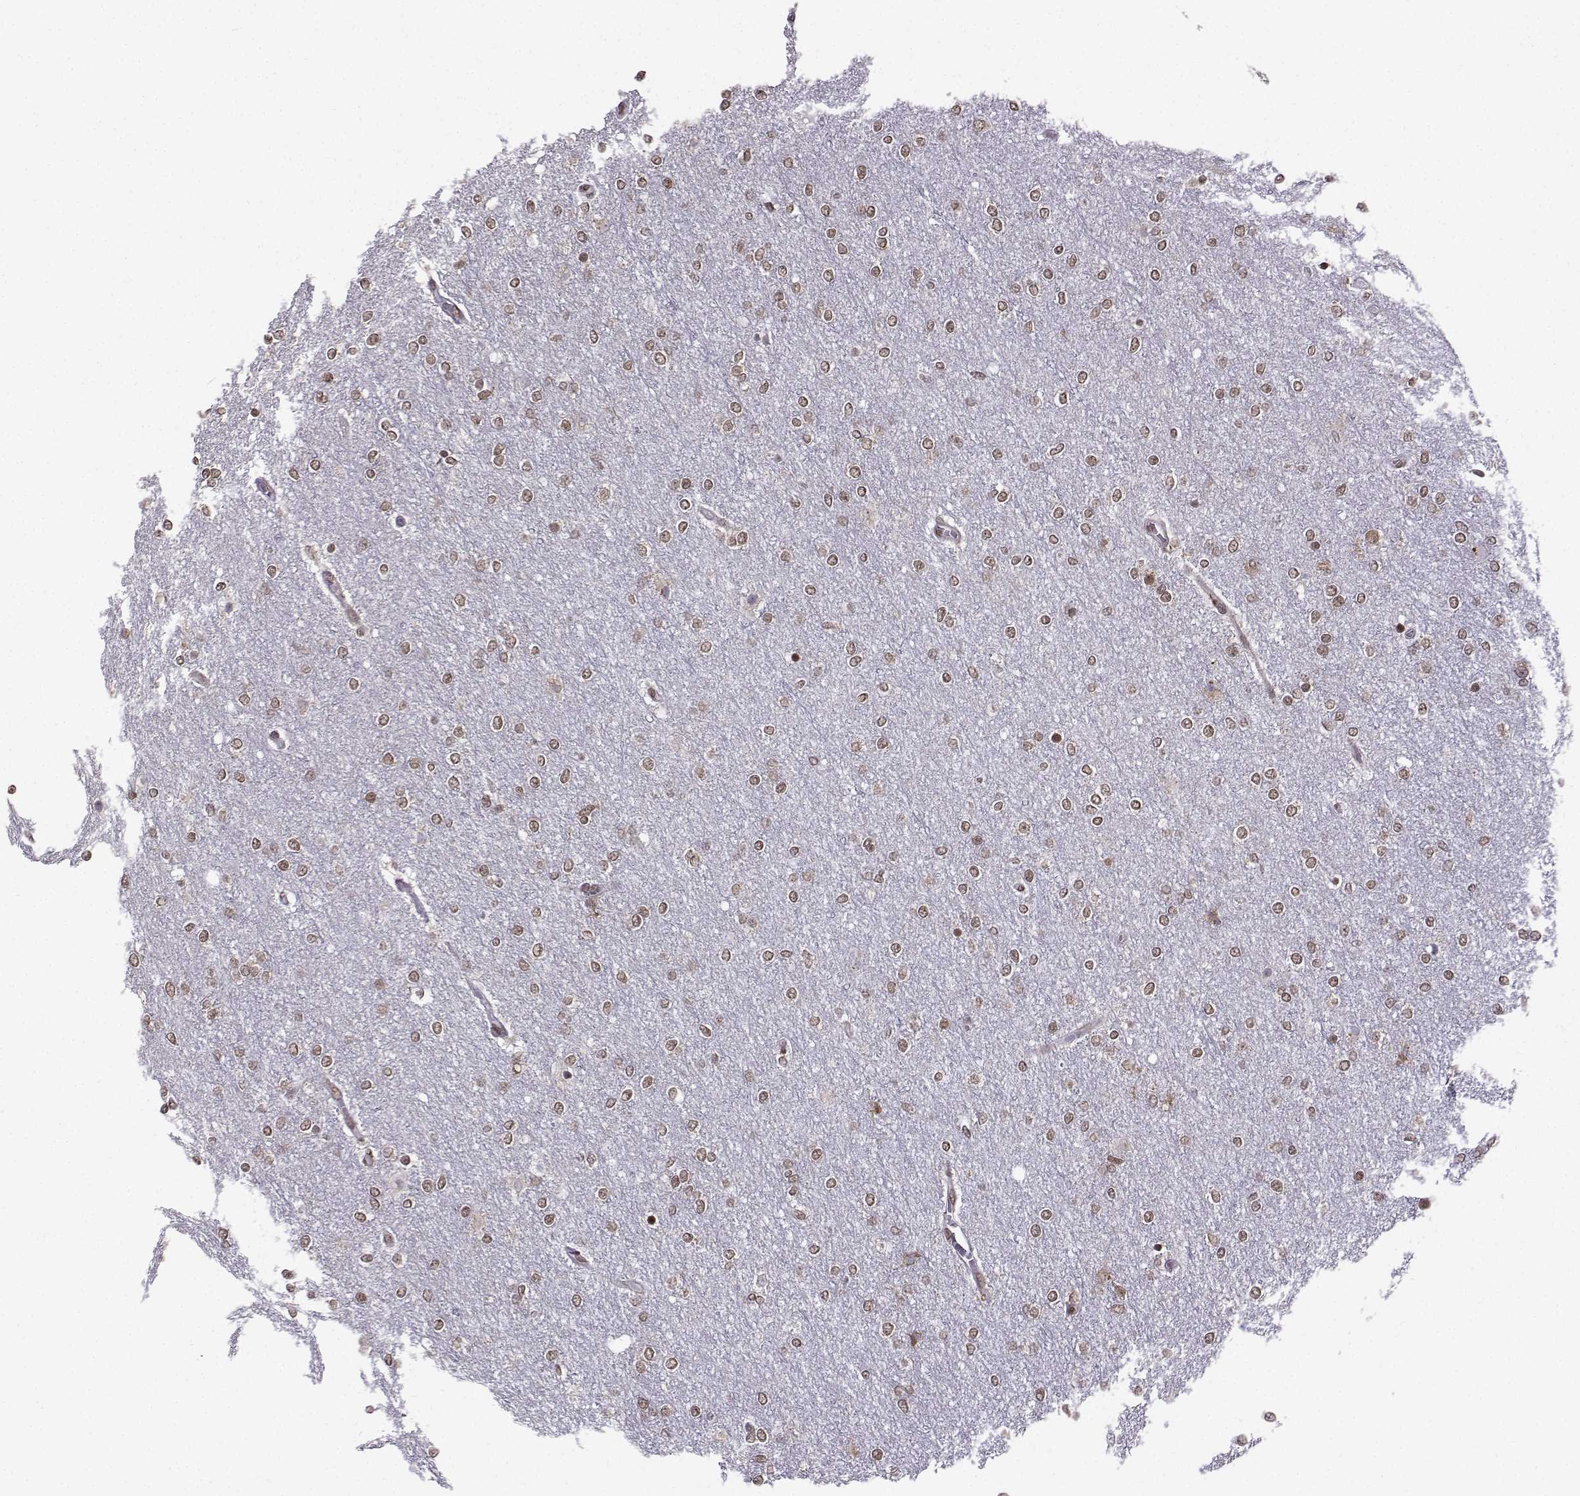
{"staining": {"intensity": "weak", "quantity": ">75%", "location": "nuclear"}, "tissue": "glioma", "cell_type": "Tumor cells", "image_type": "cancer", "snomed": [{"axis": "morphology", "description": "Glioma, malignant, High grade"}, {"axis": "topography", "description": "Brain"}], "caption": "An image of human glioma stained for a protein exhibits weak nuclear brown staining in tumor cells.", "gene": "EZH1", "patient": {"sex": "female", "age": 61}}